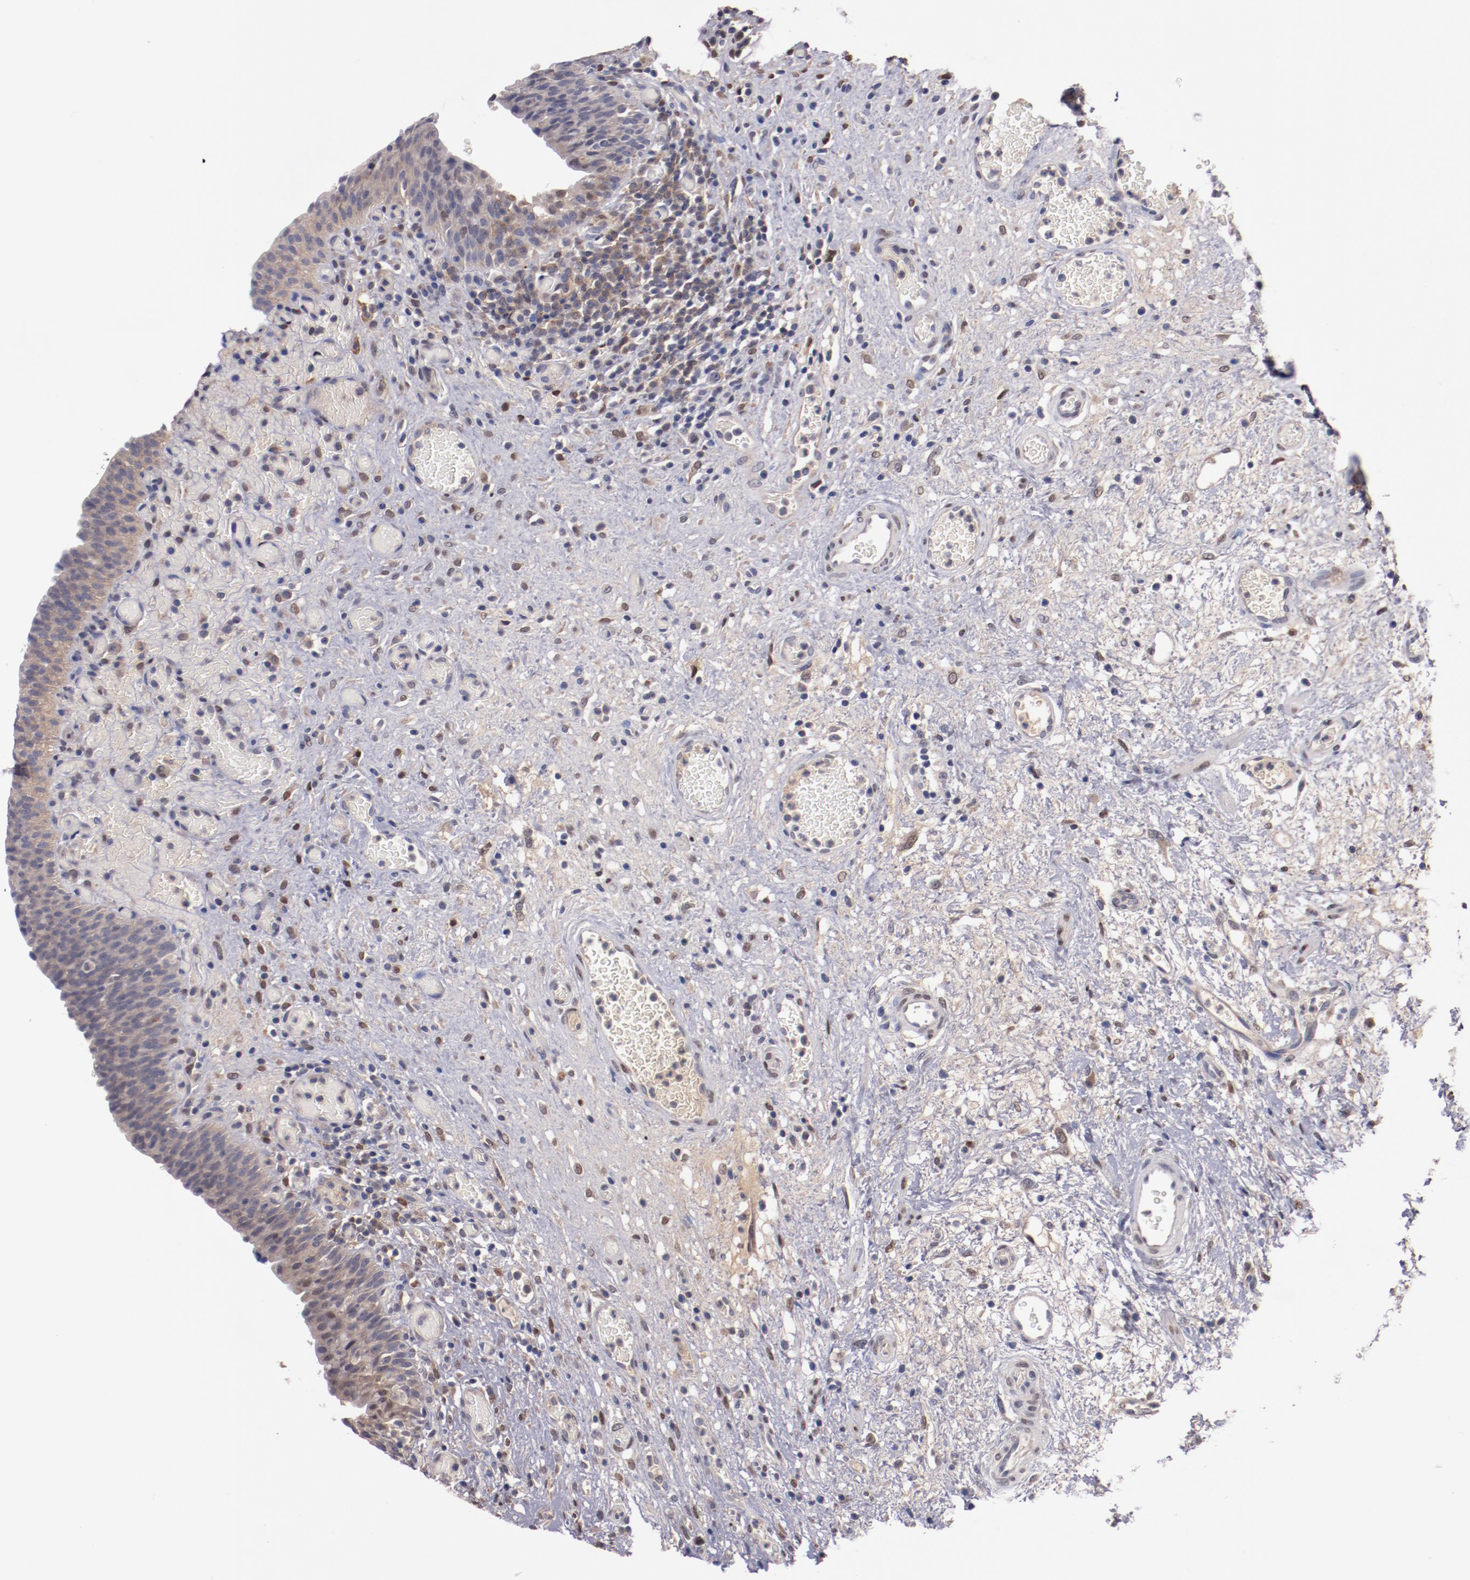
{"staining": {"intensity": "weak", "quantity": ">75%", "location": "cytoplasmic/membranous"}, "tissue": "urinary bladder", "cell_type": "Urothelial cells", "image_type": "normal", "snomed": [{"axis": "morphology", "description": "Normal tissue, NOS"}, {"axis": "morphology", "description": "Urothelial carcinoma, High grade"}, {"axis": "topography", "description": "Urinary bladder"}], "caption": "This micrograph displays immunohistochemistry (IHC) staining of benign urinary bladder, with low weak cytoplasmic/membranous expression in approximately >75% of urothelial cells.", "gene": "FAM81A", "patient": {"sex": "male", "age": 51}}